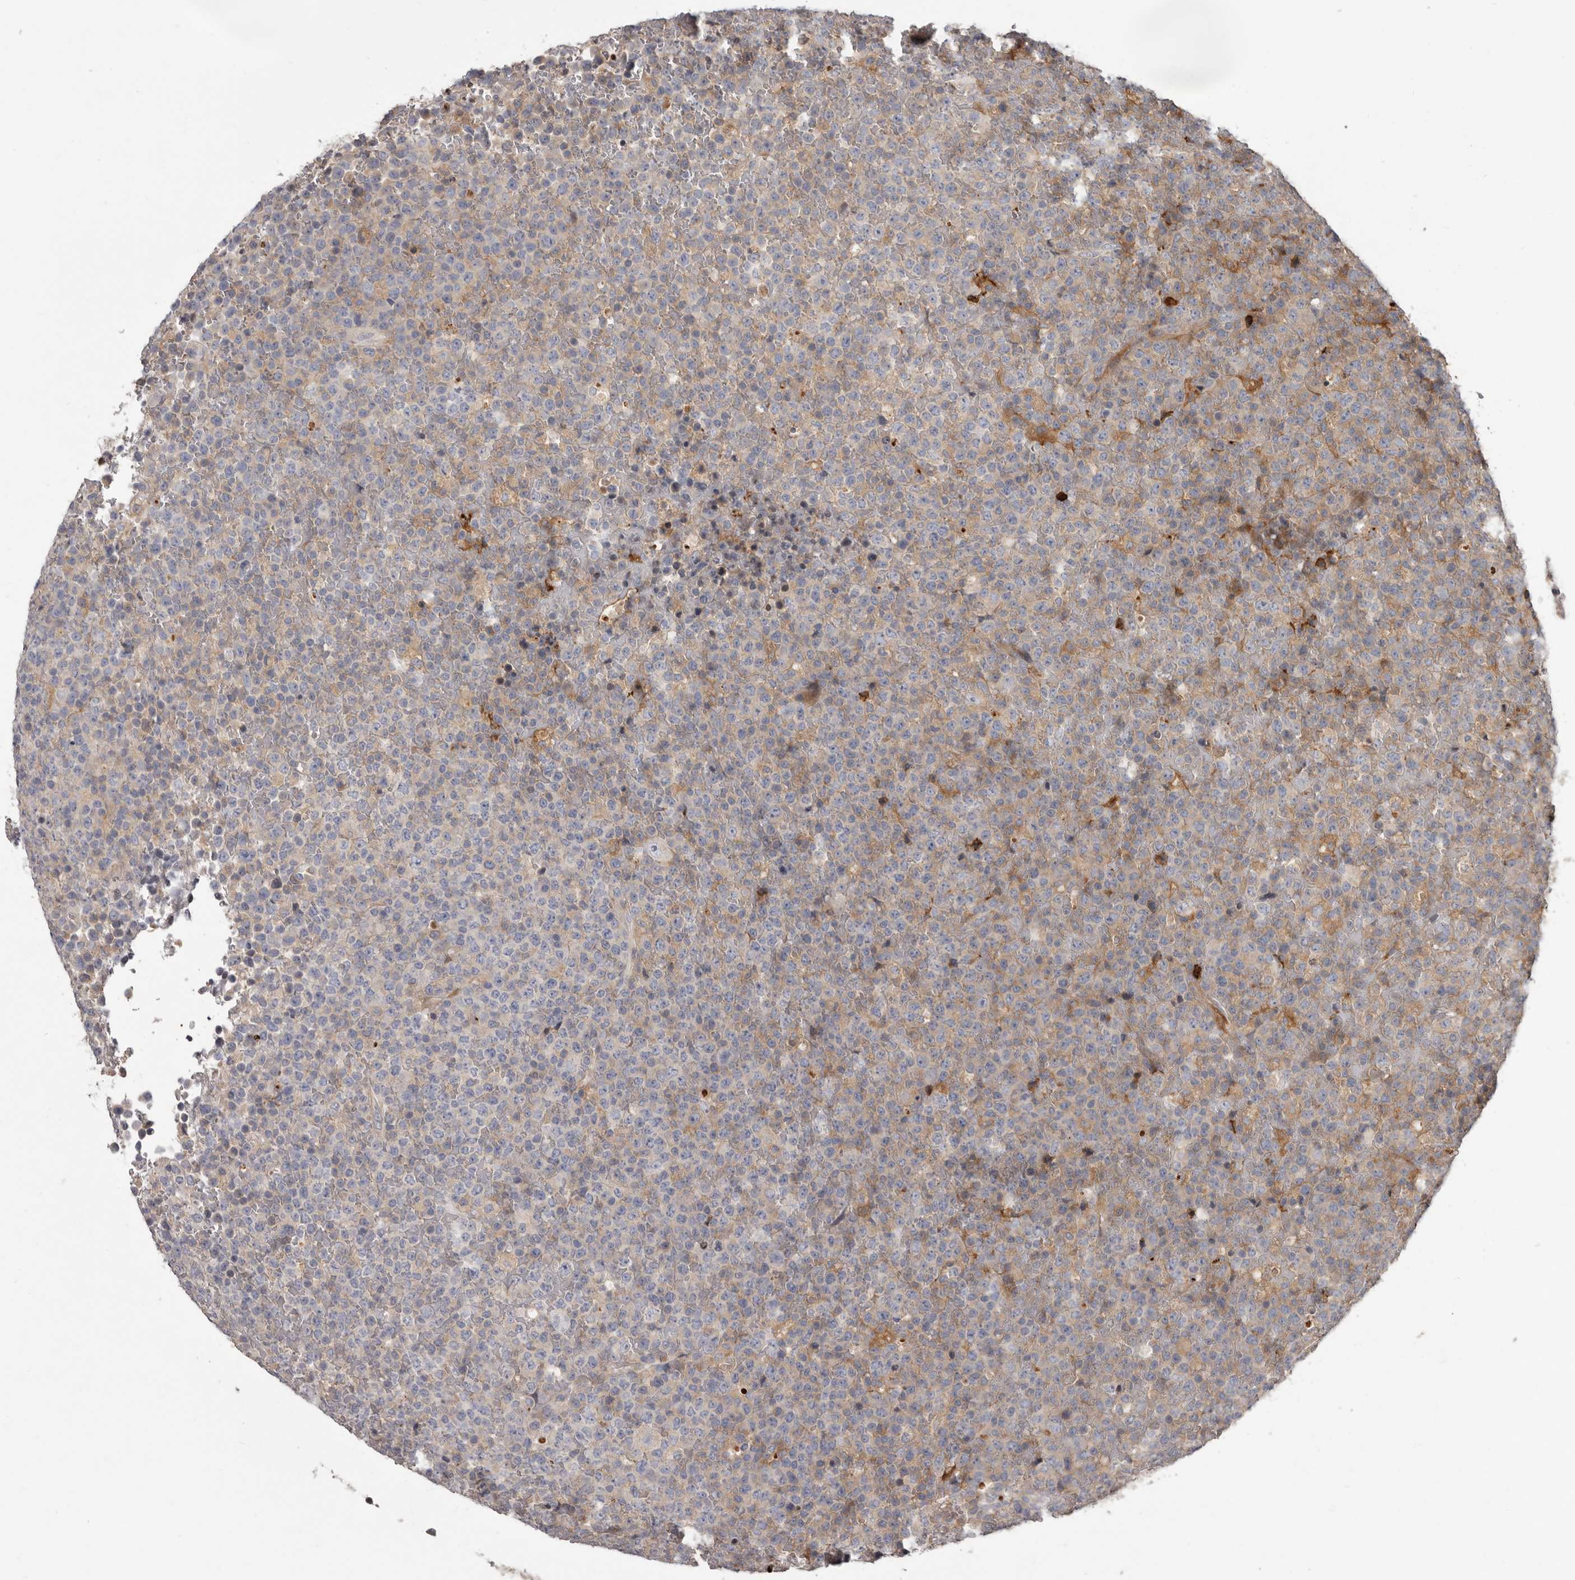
{"staining": {"intensity": "negative", "quantity": "none", "location": "none"}, "tissue": "lymphoma", "cell_type": "Tumor cells", "image_type": "cancer", "snomed": [{"axis": "morphology", "description": "Malignant lymphoma, non-Hodgkin's type, High grade"}, {"axis": "topography", "description": "Lymph node"}], "caption": "Tumor cells show no significant positivity in high-grade malignant lymphoma, non-Hodgkin's type. (DAB immunohistochemistry visualized using brightfield microscopy, high magnification).", "gene": "FGFR4", "patient": {"sex": "male", "age": 13}}